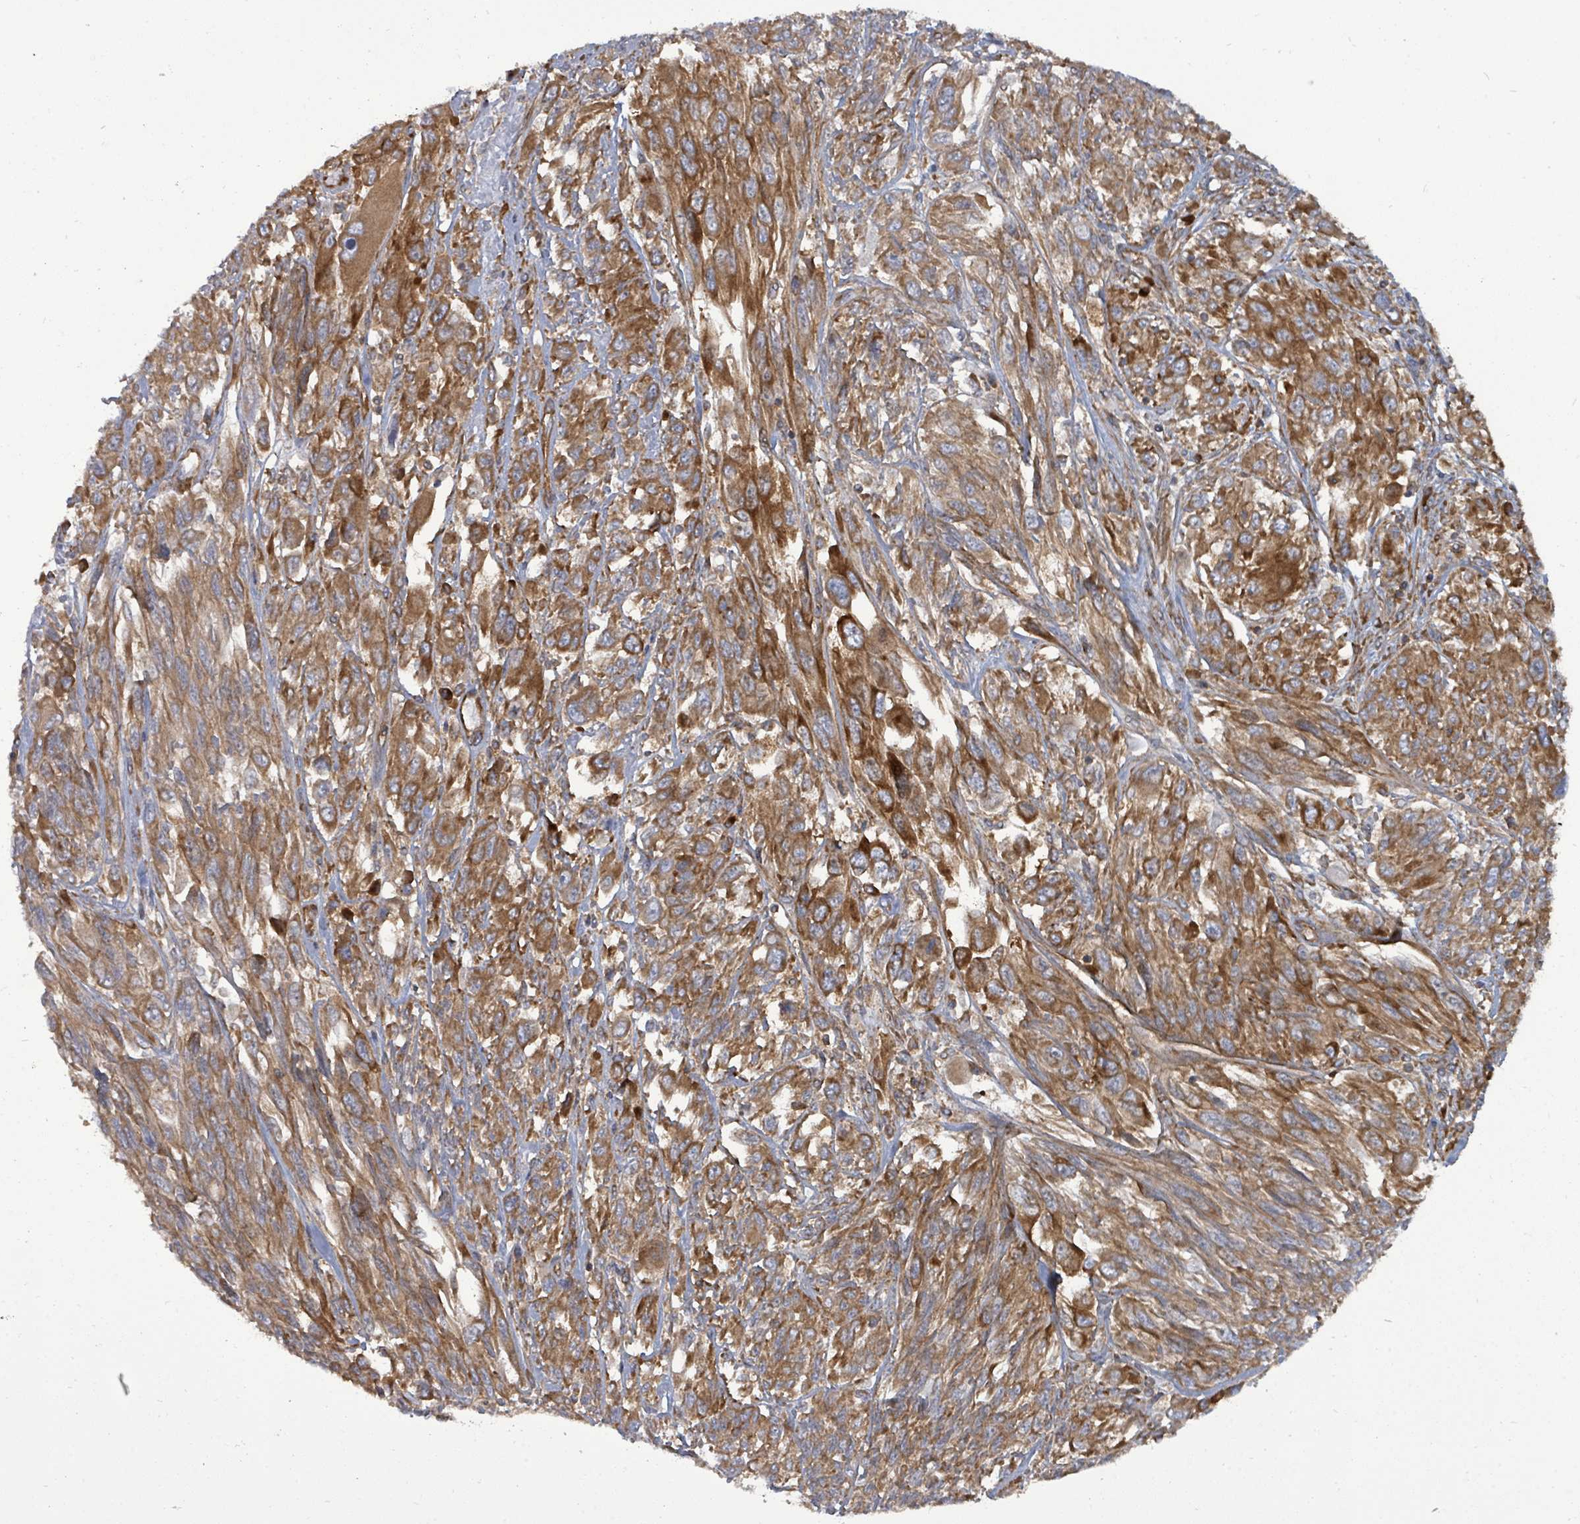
{"staining": {"intensity": "strong", "quantity": ">75%", "location": "cytoplasmic/membranous"}, "tissue": "melanoma", "cell_type": "Tumor cells", "image_type": "cancer", "snomed": [{"axis": "morphology", "description": "Malignant melanoma, NOS"}, {"axis": "topography", "description": "Skin"}], "caption": "Approximately >75% of tumor cells in melanoma show strong cytoplasmic/membranous protein staining as visualized by brown immunohistochemical staining.", "gene": "EIF3C", "patient": {"sex": "female", "age": 91}}